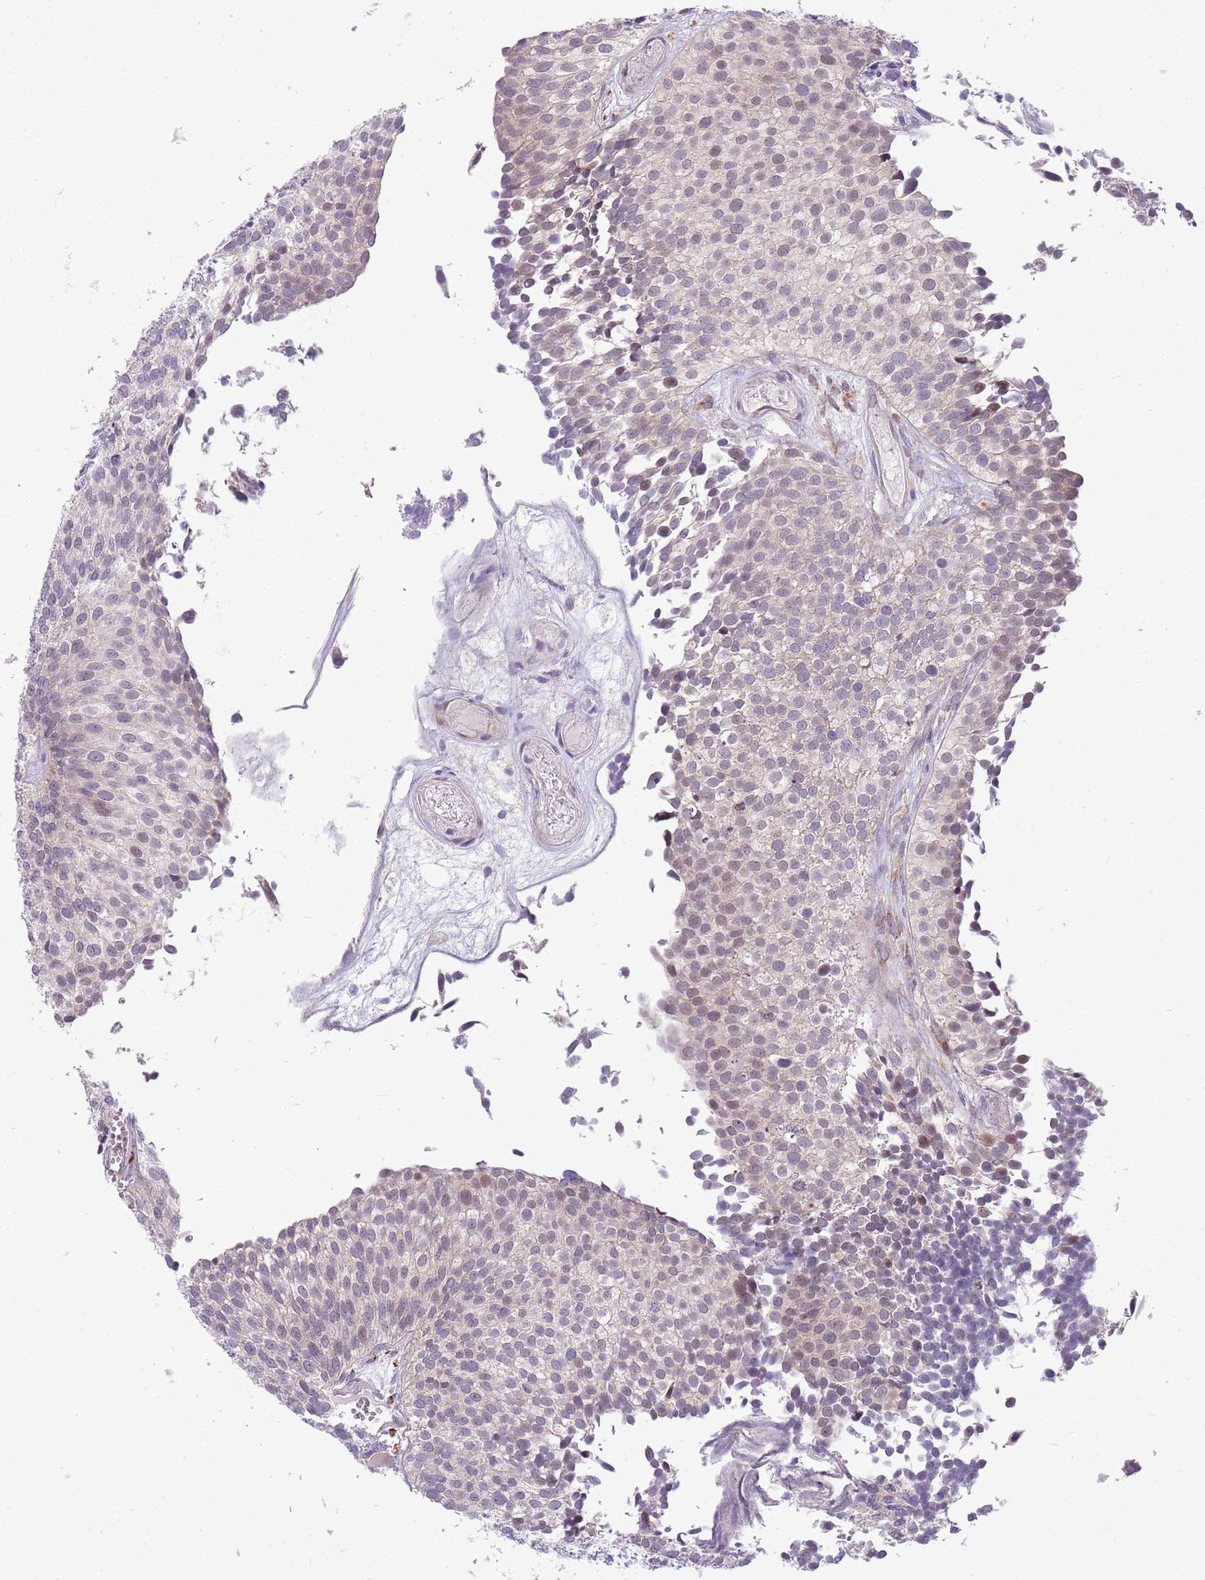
{"staining": {"intensity": "weak", "quantity": "25%-75%", "location": "nuclear"}, "tissue": "urothelial cancer", "cell_type": "Tumor cells", "image_type": "cancer", "snomed": [{"axis": "morphology", "description": "Urothelial carcinoma, Low grade"}, {"axis": "topography", "description": "Urinary bladder"}], "caption": "Immunohistochemical staining of low-grade urothelial carcinoma reveals low levels of weak nuclear protein expression in about 25%-75% of tumor cells.", "gene": "PPP1R27", "patient": {"sex": "male", "age": 84}}